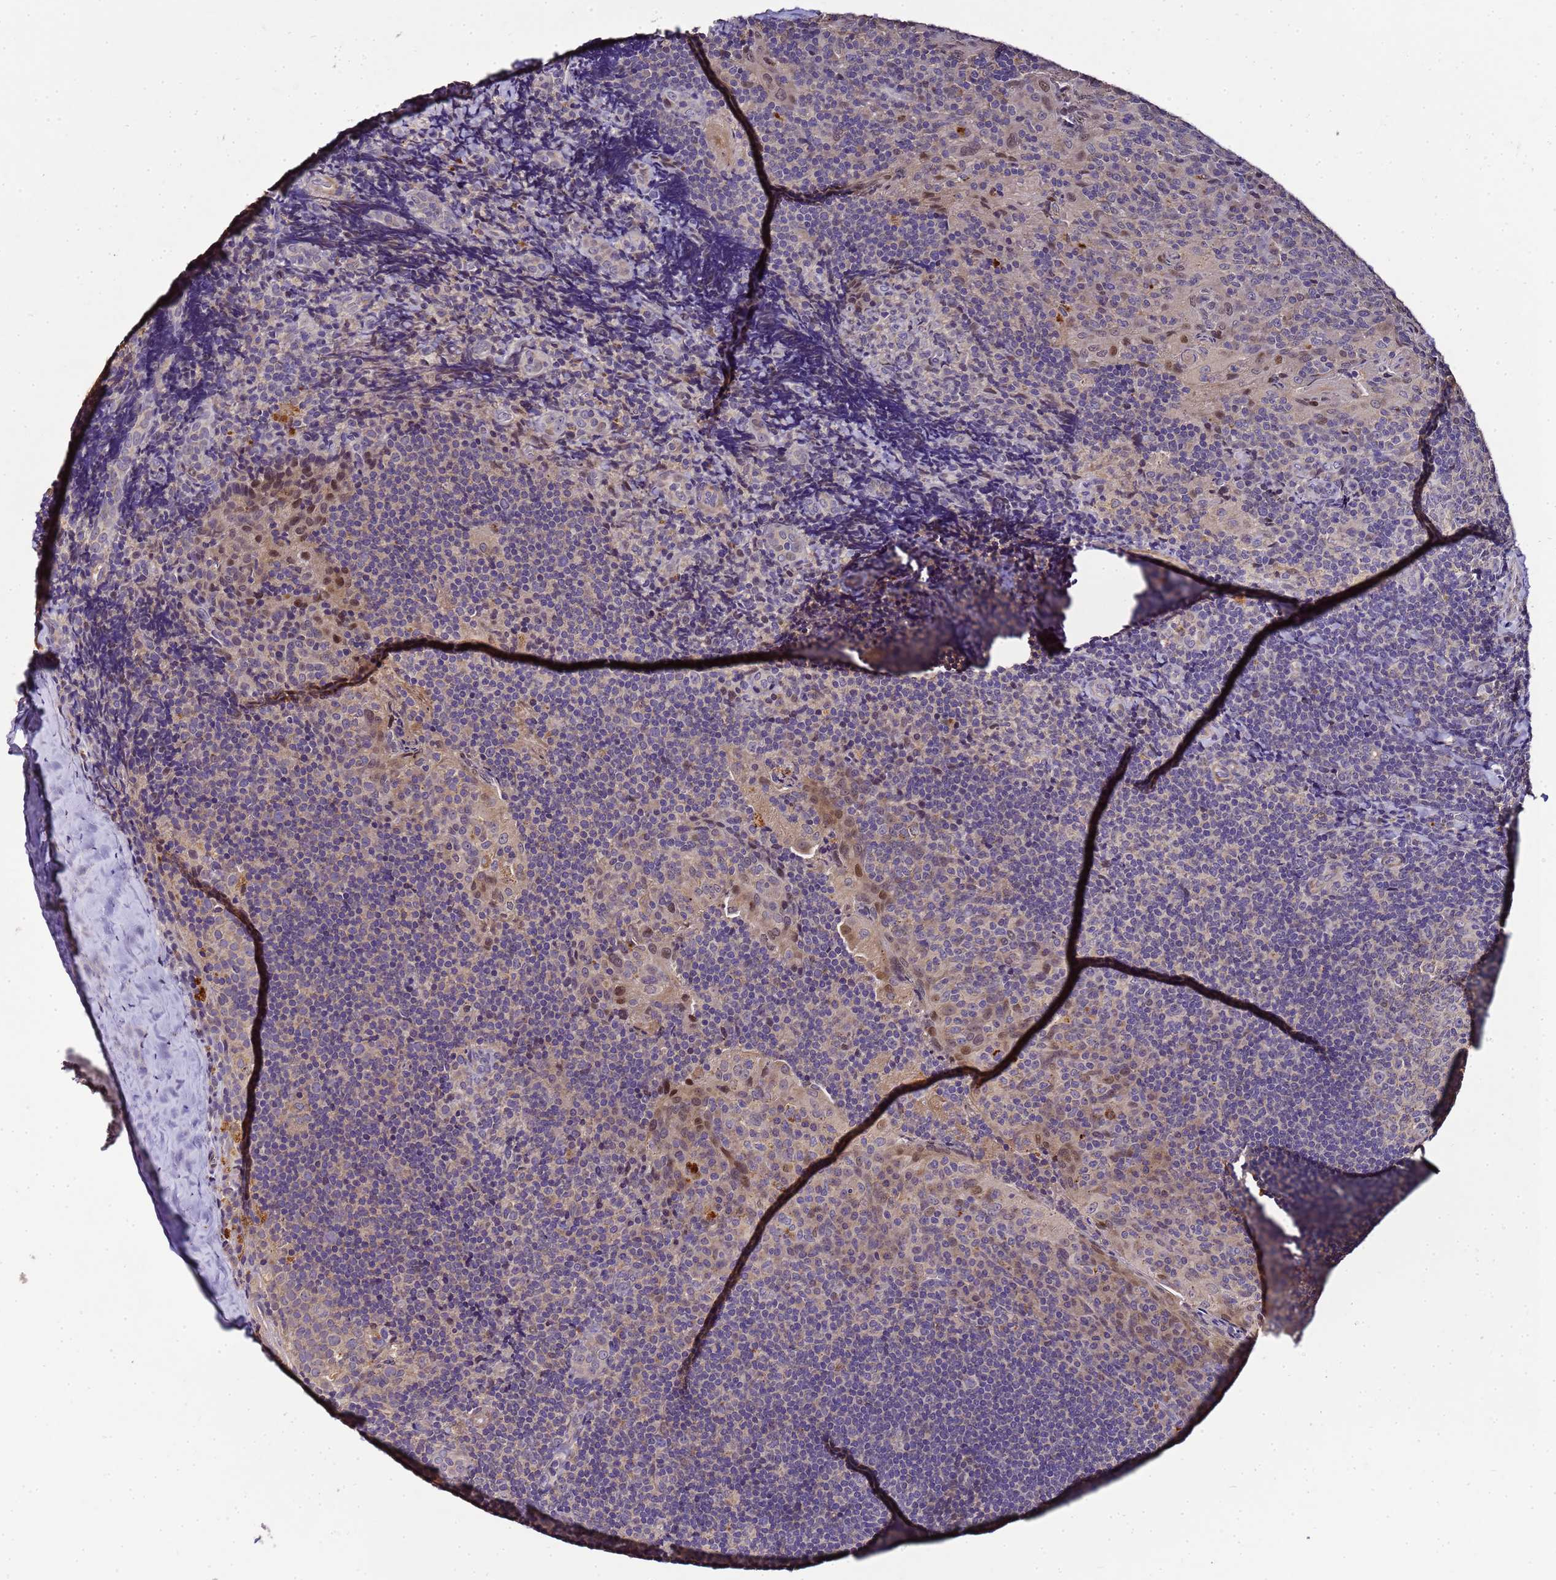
{"staining": {"intensity": "moderate", "quantity": ">75%", "location": "cytoplasmic/membranous"}, "tissue": "tonsil", "cell_type": "Germinal center cells", "image_type": "normal", "snomed": [{"axis": "morphology", "description": "Normal tissue, NOS"}, {"axis": "topography", "description": "Tonsil"}], "caption": "The image demonstrates staining of benign tonsil, revealing moderate cytoplasmic/membranous protein positivity (brown color) within germinal center cells. The staining was performed using DAB to visualize the protein expression in brown, while the nuclei were stained in blue with hematoxylin (Magnification: 20x).", "gene": "LGI4", "patient": {"sex": "male", "age": 17}}